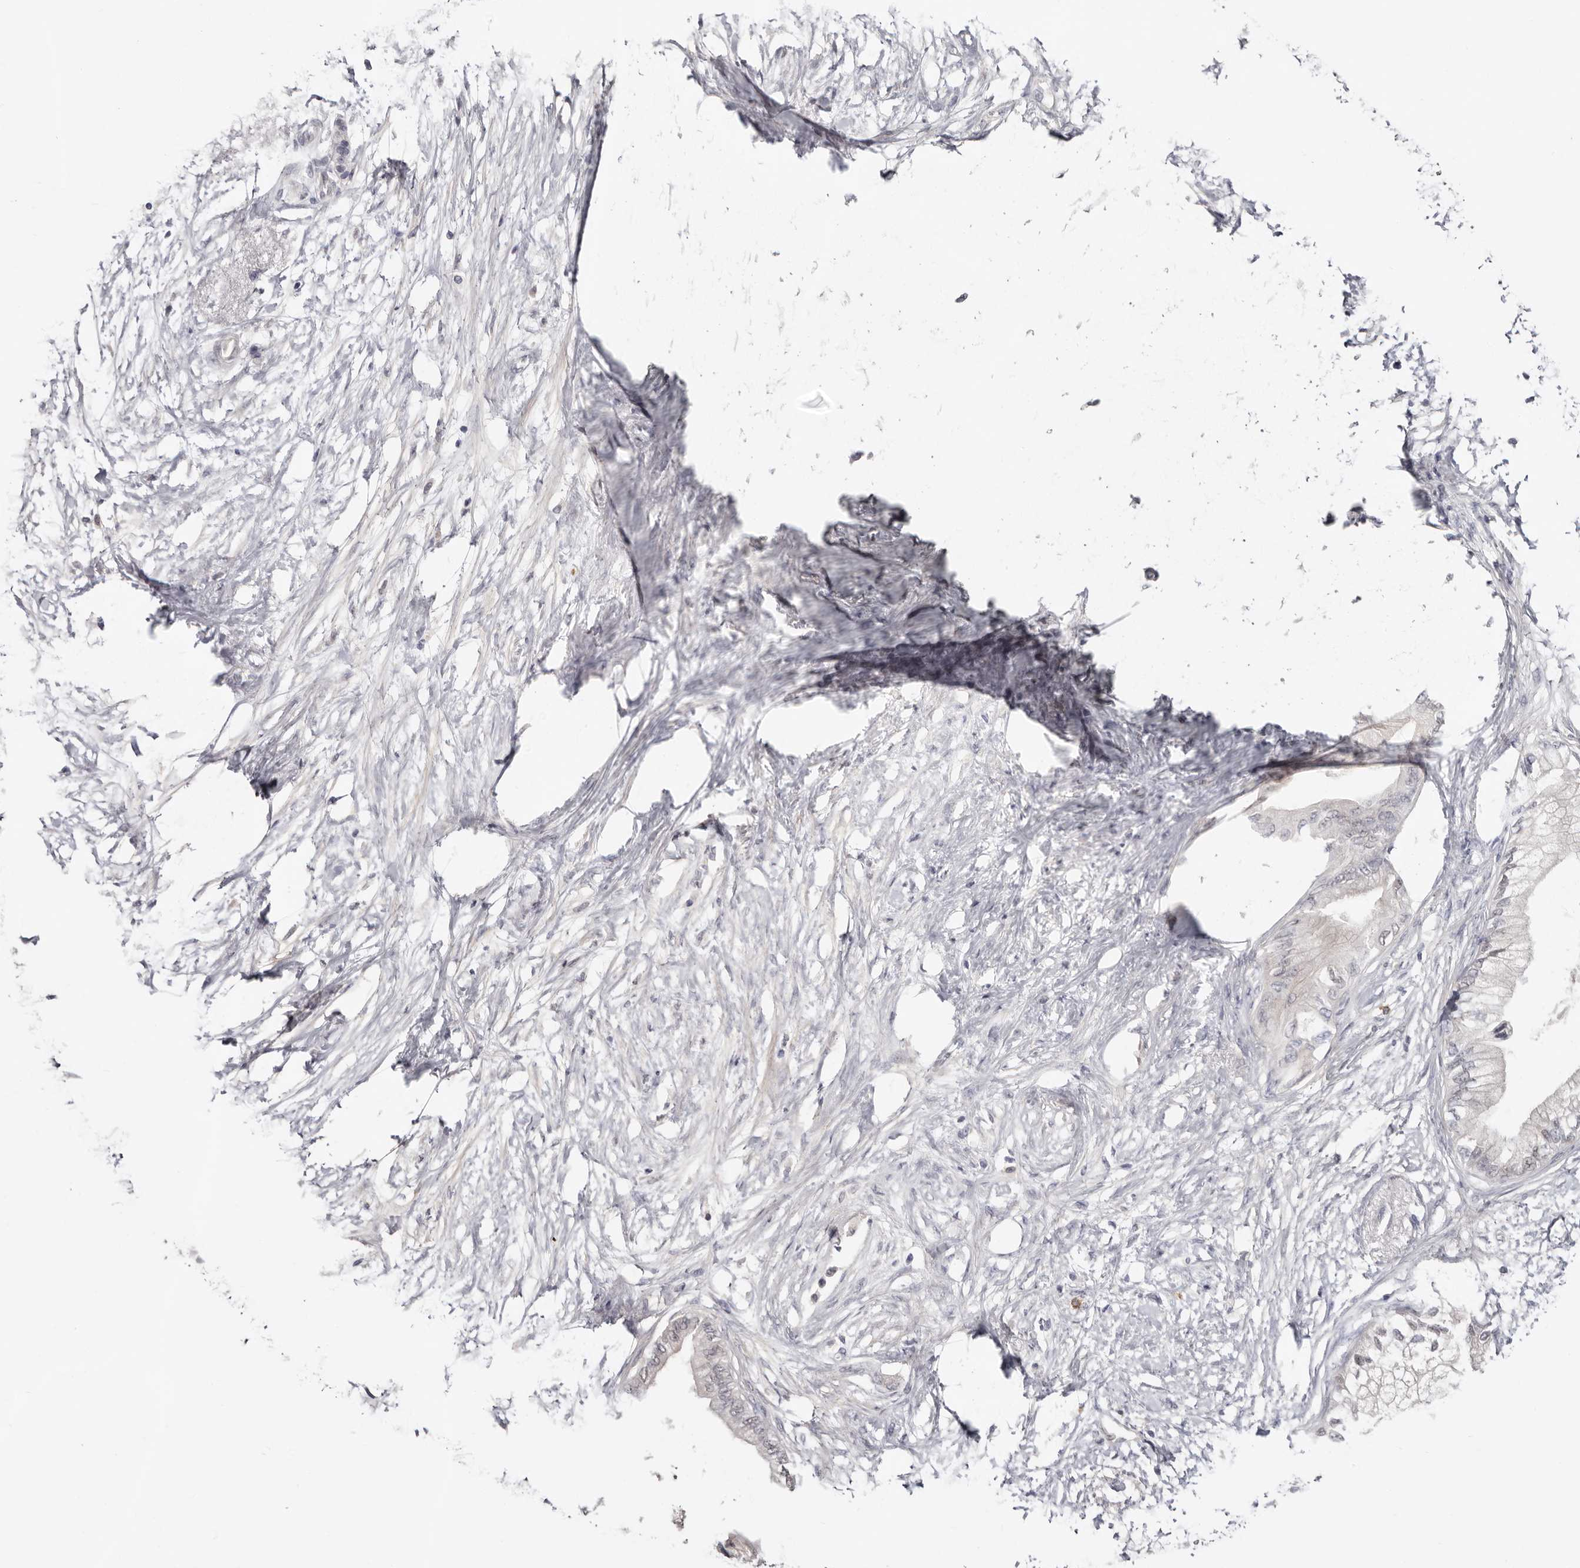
{"staining": {"intensity": "negative", "quantity": "none", "location": "none"}, "tissue": "pancreatic cancer", "cell_type": "Tumor cells", "image_type": "cancer", "snomed": [{"axis": "morphology", "description": "Normal tissue, NOS"}, {"axis": "morphology", "description": "Adenocarcinoma, NOS"}, {"axis": "topography", "description": "Pancreas"}, {"axis": "topography", "description": "Duodenum"}], "caption": "High power microscopy image of an IHC histopathology image of pancreatic cancer, revealing no significant staining in tumor cells.", "gene": "PKDCC", "patient": {"sex": "female", "age": 60}}